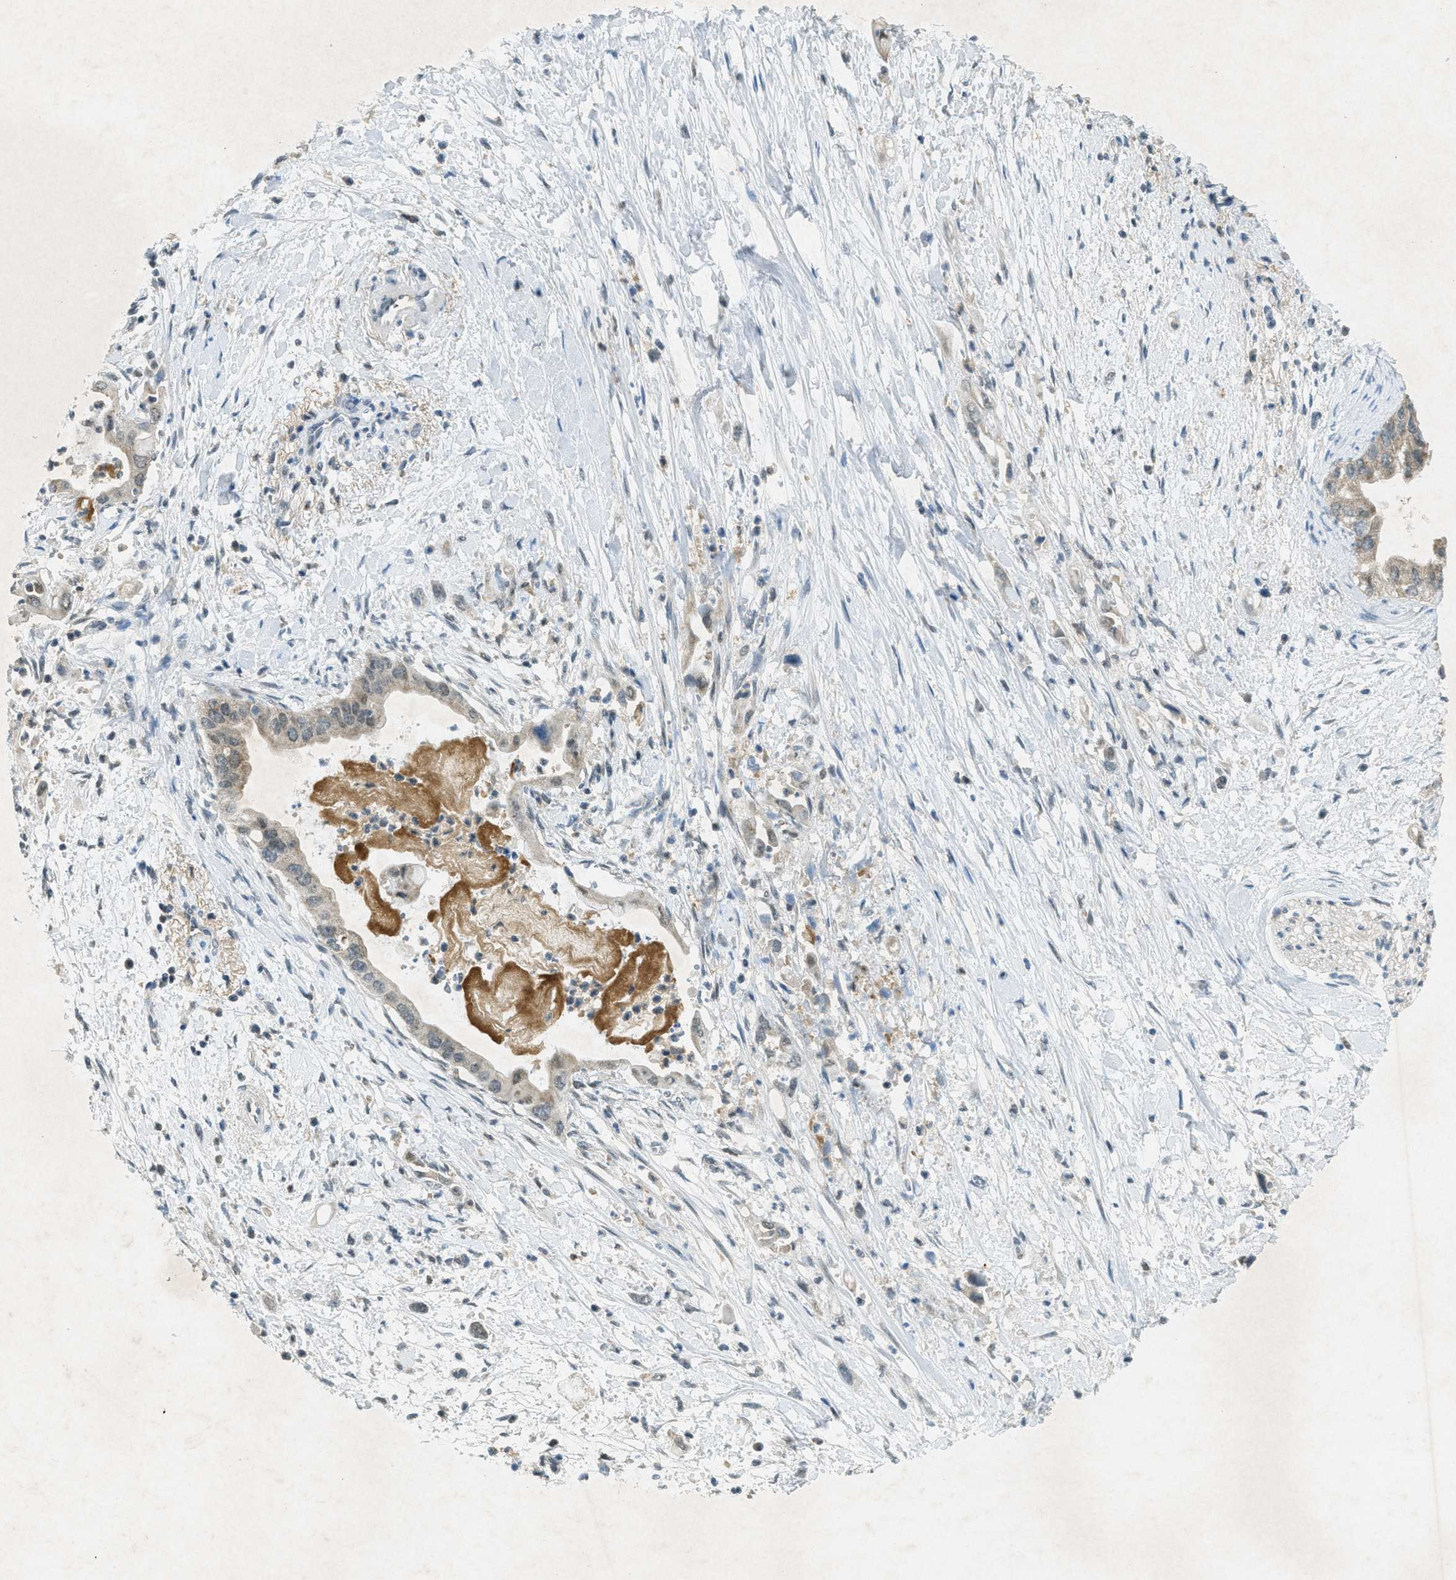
{"staining": {"intensity": "weak", "quantity": "<25%", "location": "cytoplasmic/membranous"}, "tissue": "pancreatic cancer", "cell_type": "Tumor cells", "image_type": "cancer", "snomed": [{"axis": "morphology", "description": "Adenocarcinoma, NOS"}, {"axis": "topography", "description": "Pancreas"}], "caption": "Human pancreatic adenocarcinoma stained for a protein using IHC displays no staining in tumor cells.", "gene": "TCF20", "patient": {"sex": "male", "age": 55}}